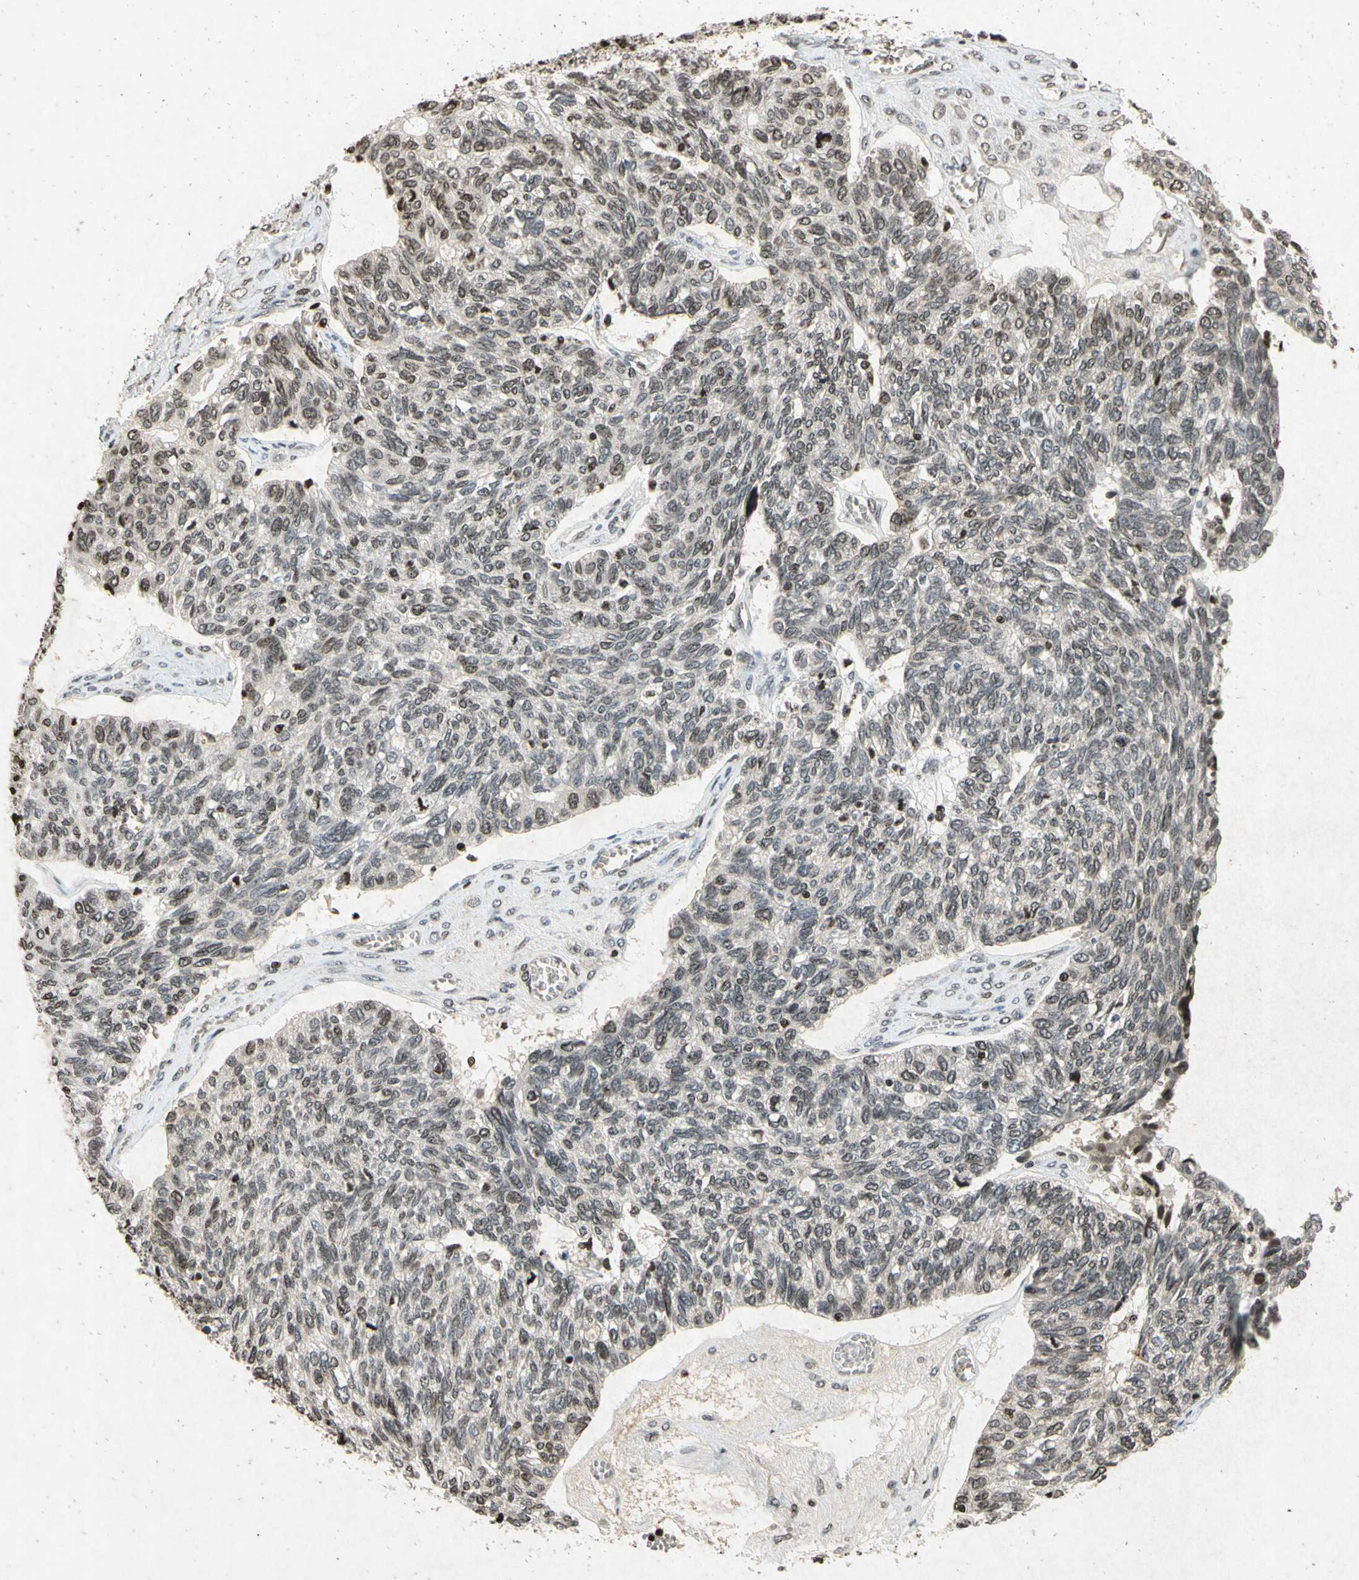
{"staining": {"intensity": "weak", "quantity": "<25%", "location": "nuclear"}, "tissue": "ovarian cancer", "cell_type": "Tumor cells", "image_type": "cancer", "snomed": [{"axis": "morphology", "description": "Cystadenocarcinoma, serous, NOS"}, {"axis": "topography", "description": "Ovary"}], "caption": "A high-resolution micrograph shows immunohistochemistry (IHC) staining of ovarian serous cystadenocarcinoma, which shows no significant staining in tumor cells. Brightfield microscopy of IHC stained with DAB (brown) and hematoxylin (blue), captured at high magnification.", "gene": "HOXB3", "patient": {"sex": "female", "age": 79}}